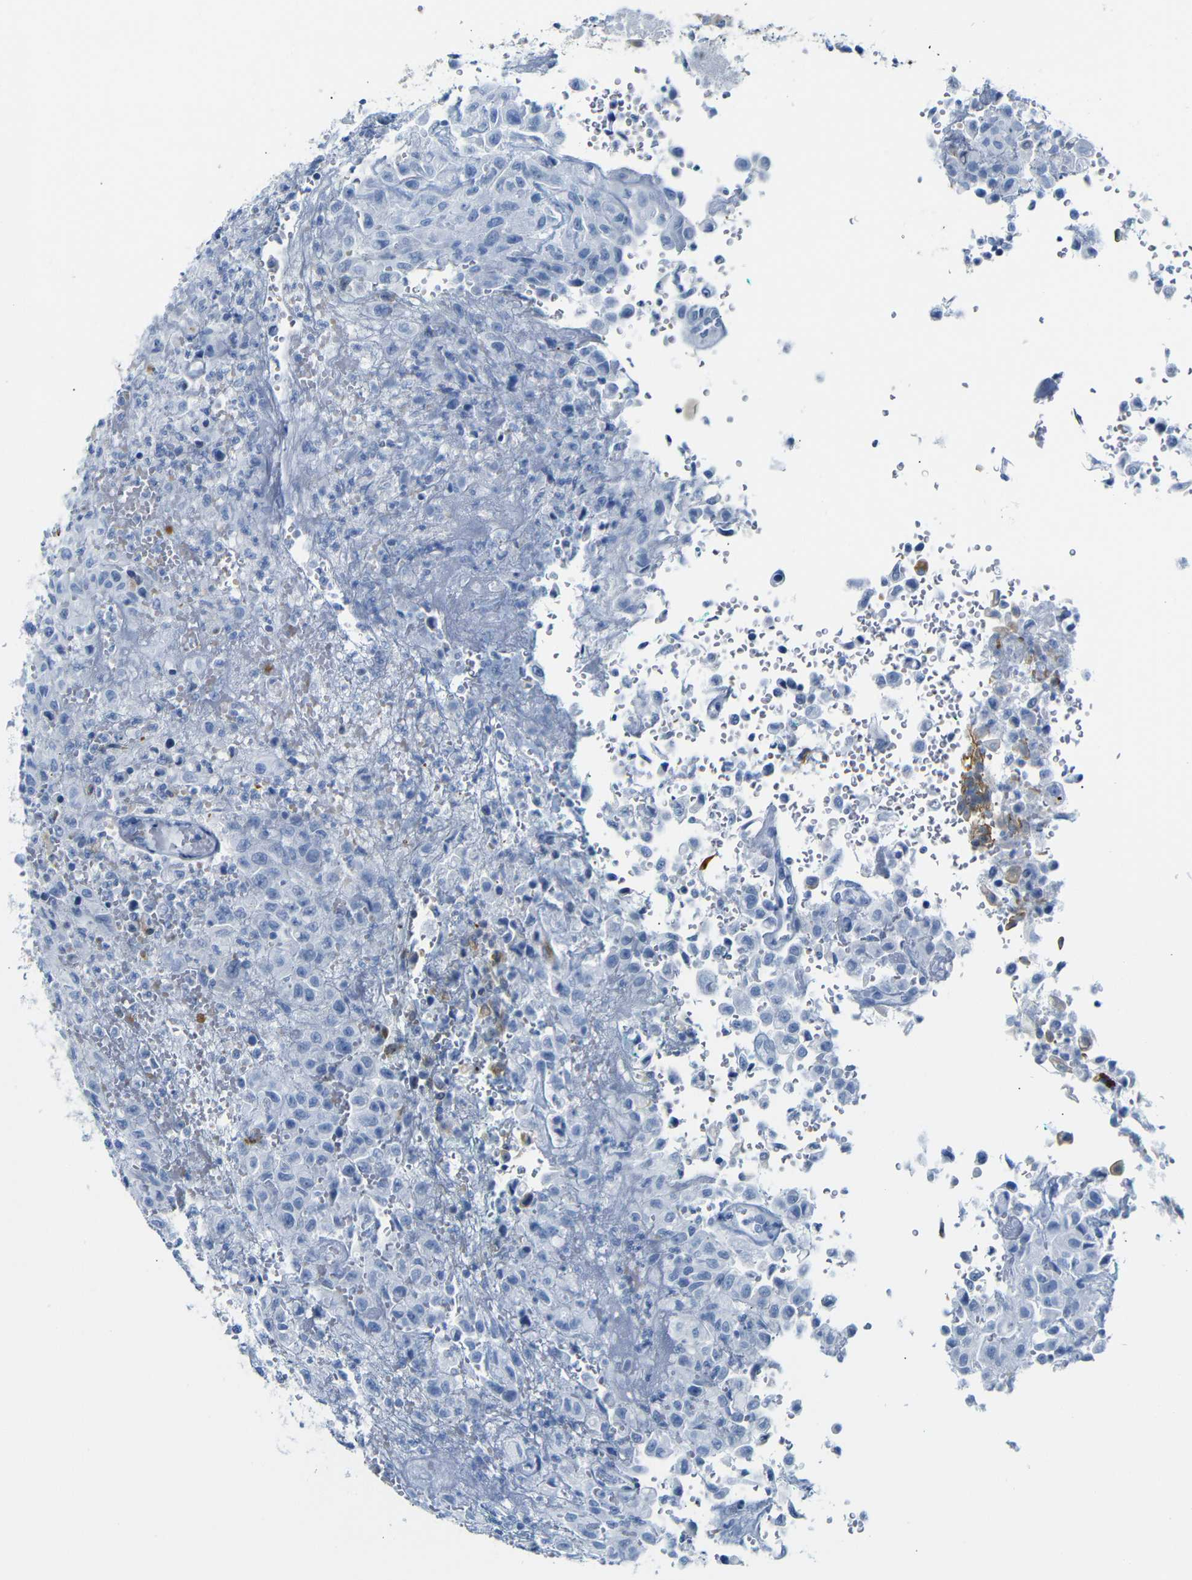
{"staining": {"intensity": "negative", "quantity": "none", "location": "none"}, "tissue": "urothelial cancer", "cell_type": "Tumor cells", "image_type": "cancer", "snomed": [{"axis": "morphology", "description": "Urothelial carcinoma, High grade"}, {"axis": "topography", "description": "Urinary bladder"}], "caption": "Immunohistochemistry (IHC) image of urothelial carcinoma (high-grade) stained for a protein (brown), which displays no positivity in tumor cells. Brightfield microscopy of IHC stained with DAB (3,3'-diaminobenzidine) (brown) and hematoxylin (blue), captured at high magnification.", "gene": "DYNAP", "patient": {"sex": "male", "age": 46}}